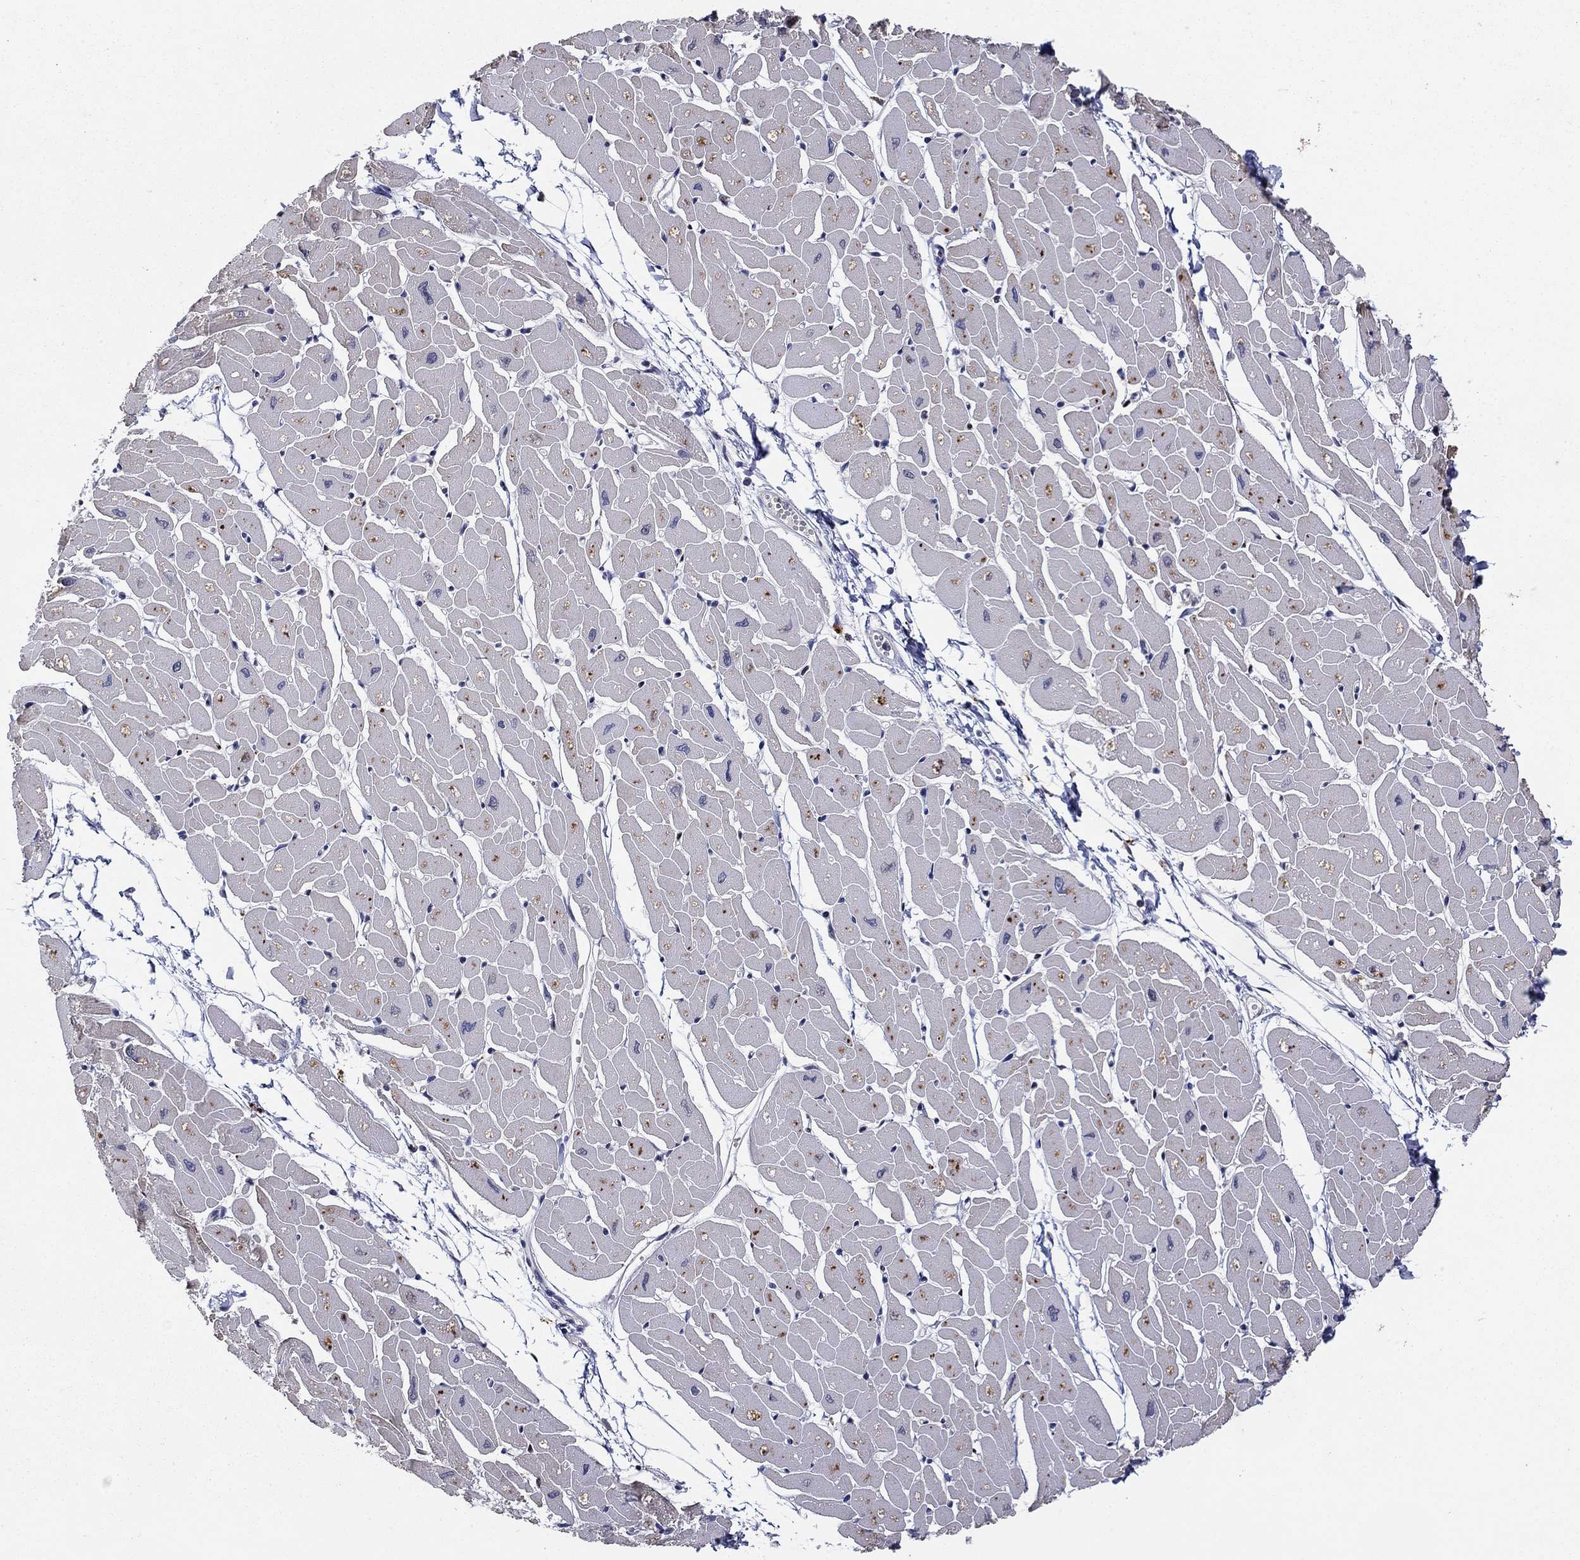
{"staining": {"intensity": "negative", "quantity": "none", "location": "none"}, "tissue": "heart muscle", "cell_type": "Cardiomyocytes", "image_type": "normal", "snomed": [{"axis": "morphology", "description": "Normal tissue, NOS"}, {"axis": "topography", "description": "Heart"}], "caption": "Heart muscle was stained to show a protein in brown. There is no significant expression in cardiomyocytes. (Stains: DAB (3,3'-diaminobenzidine) immunohistochemistry (IHC) with hematoxylin counter stain, Microscopy: brightfield microscopy at high magnification).", "gene": "LPCAT4", "patient": {"sex": "male", "age": 57}}